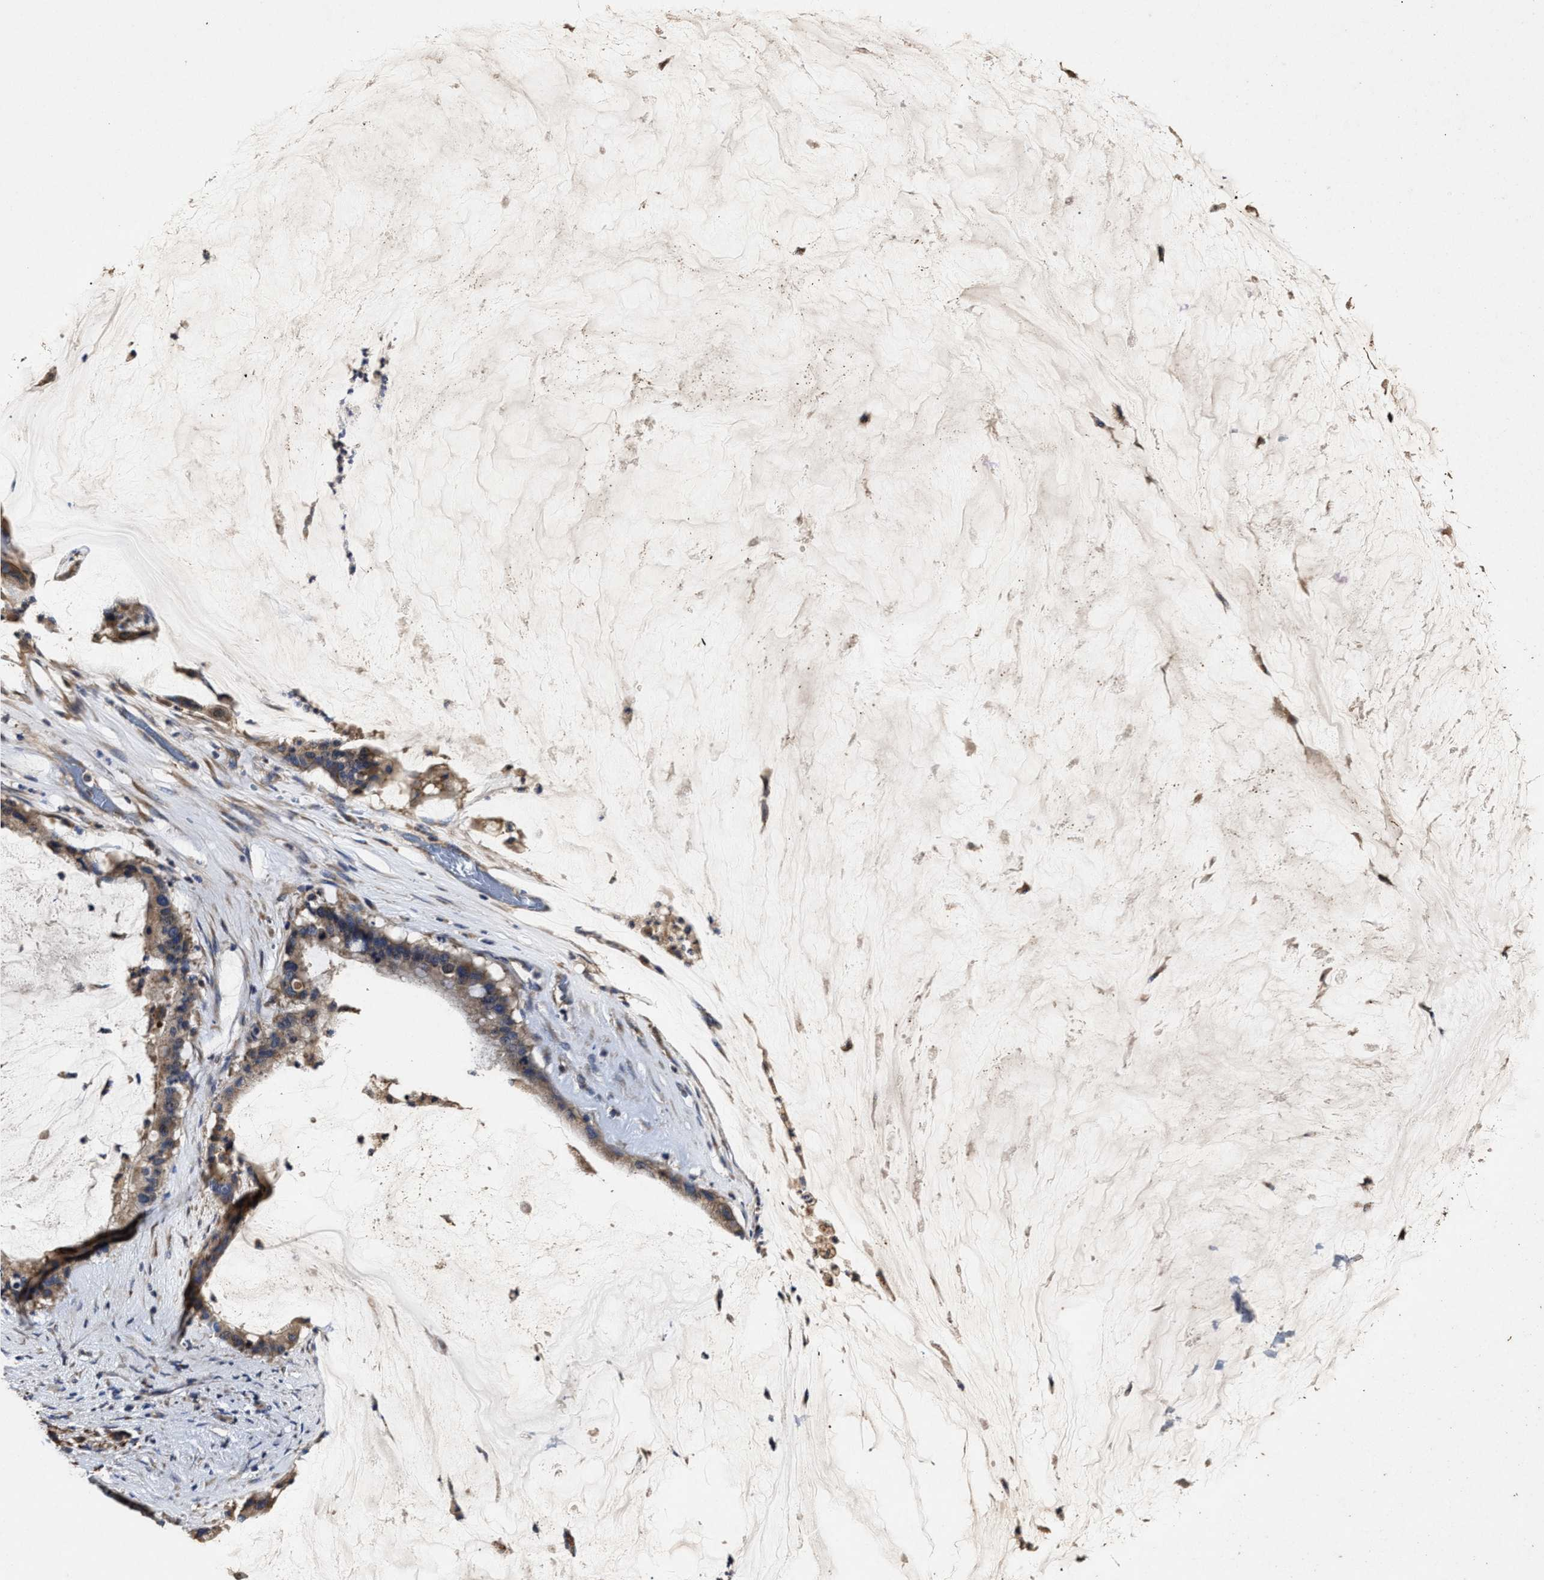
{"staining": {"intensity": "moderate", "quantity": ">75%", "location": "cytoplasmic/membranous"}, "tissue": "pancreatic cancer", "cell_type": "Tumor cells", "image_type": "cancer", "snomed": [{"axis": "morphology", "description": "Adenocarcinoma, NOS"}, {"axis": "topography", "description": "Pancreas"}], "caption": "Immunohistochemistry staining of pancreatic cancer (adenocarcinoma), which displays medium levels of moderate cytoplasmic/membranous expression in about >75% of tumor cells indicating moderate cytoplasmic/membranous protein positivity. The staining was performed using DAB (3,3'-diaminobenzidine) (brown) for protein detection and nuclei were counterstained in hematoxylin (blue).", "gene": "PPM1K", "patient": {"sex": "male", "age": 41}}